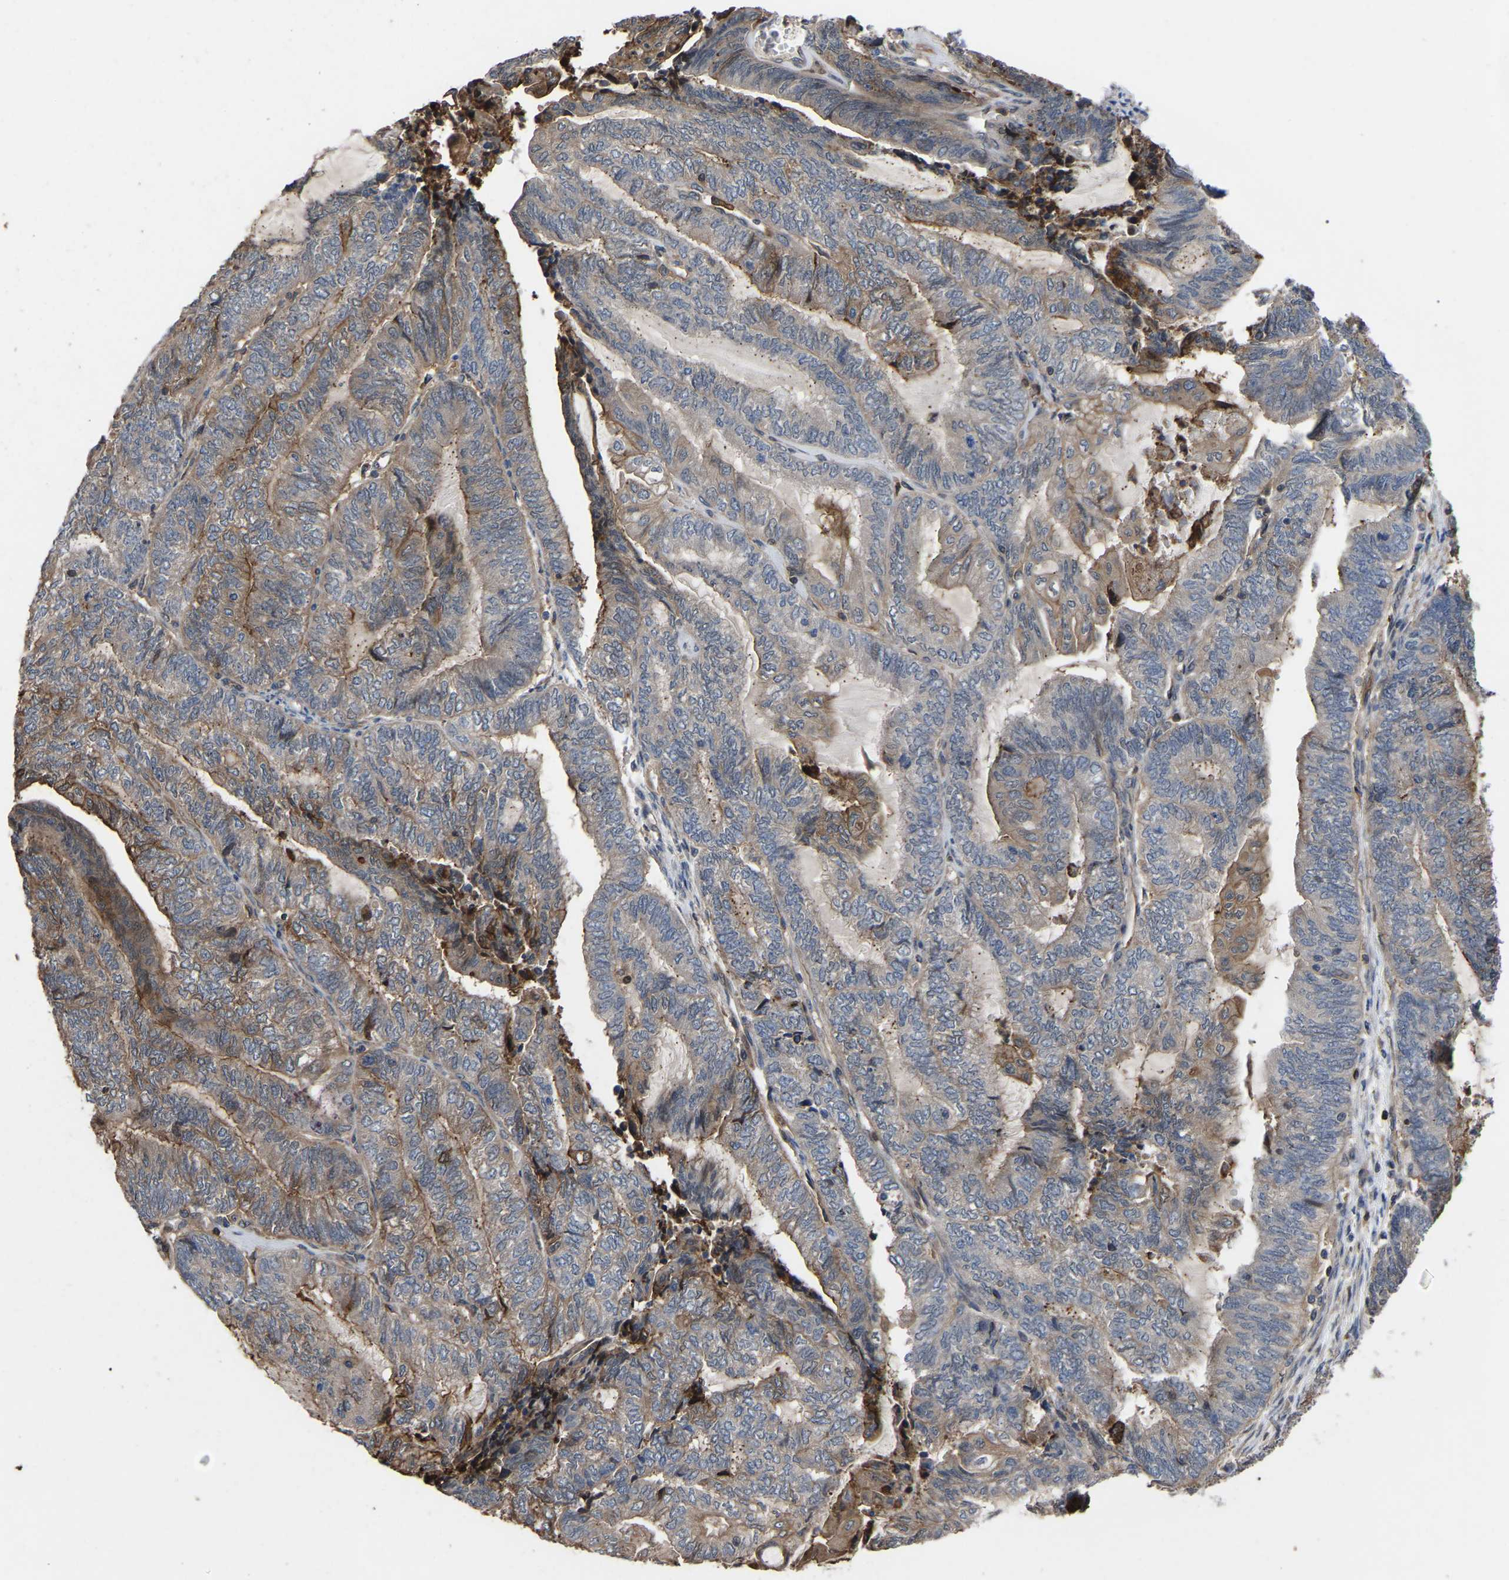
{"staining": {"intensity": "weak", "quantity": "<25%", "location": "cytoplasmic/membranous"}, "tissue": "endometrial cancer", "cell_type": "Tumor cells", "image_type": "cancer", "snomed": [{"axis": "morphology", "description": "Adenocarcinoma, NOS"}, {"axis": "topography", "description": "Uterus"}, {"axis": "topography", "description": "Endometrium"}], "caption": "IHC of human endometrial adenocarcinoma reveals no staining in tumor cells.", "gene": "CIT", "patient": {"sex": "female", "age": 70}}